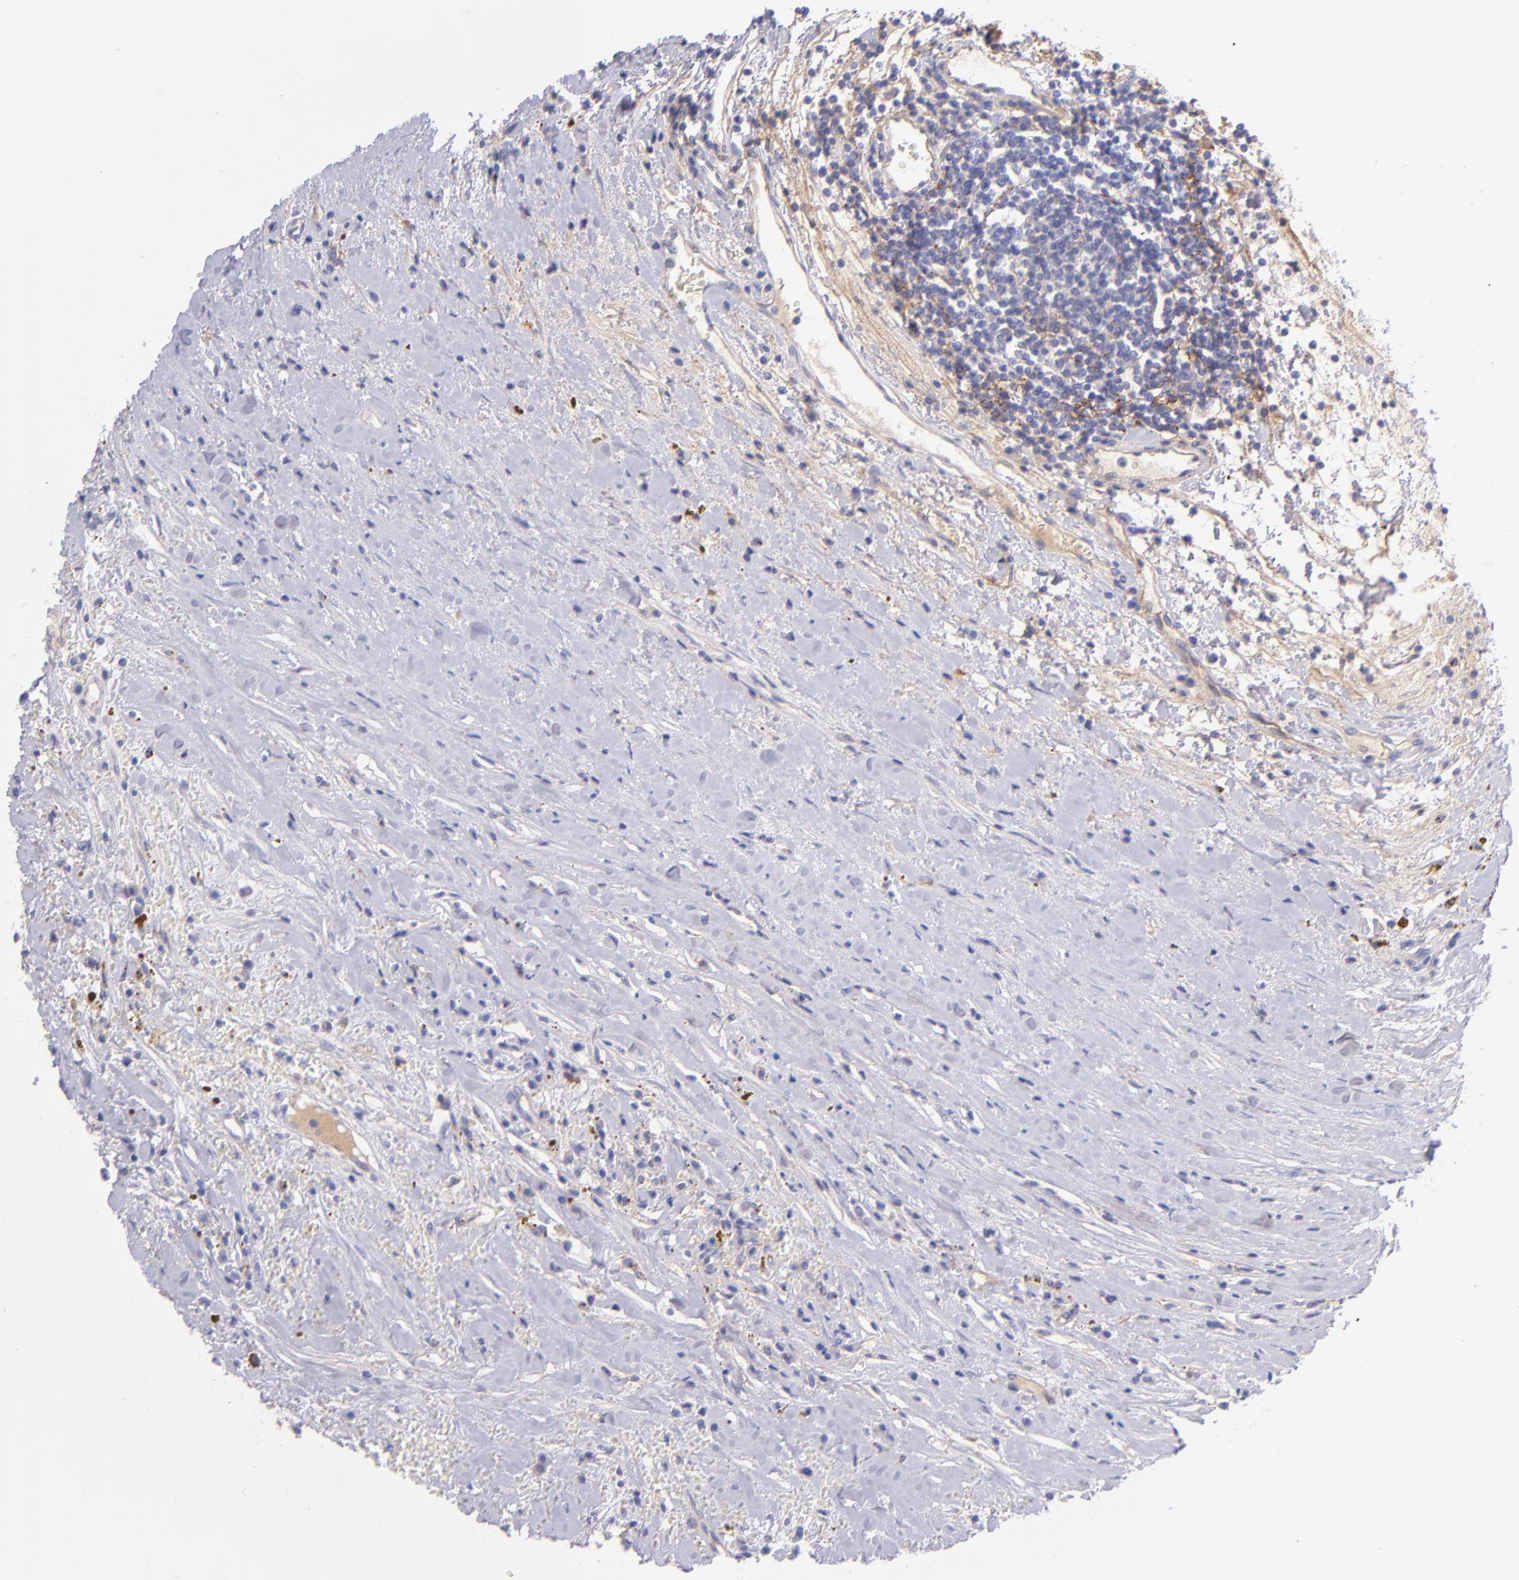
{"staining": {"intensity": "weak", "quantity": "<25%", "location": "cytoplasmic/membranous"}, "tissue": "renal cancer", "cell_type": "Tumor cells", "image_type": "cancer", "snomed": [{"axis": "morphology", "description": "Adenocarcinoma, NOS"}, {"axis": "topography", "description": "Kidney"}], "caption": "Tumor cells show no significant protein positivity in renal adenocarcinoma. (Stains: DAB immunohistochemistry with hematoxylin counter stain, Microscopy: brightfield microscopy at high magnification).", "gene": "CD81", "patient": {"sex": "male", "age": 82}}